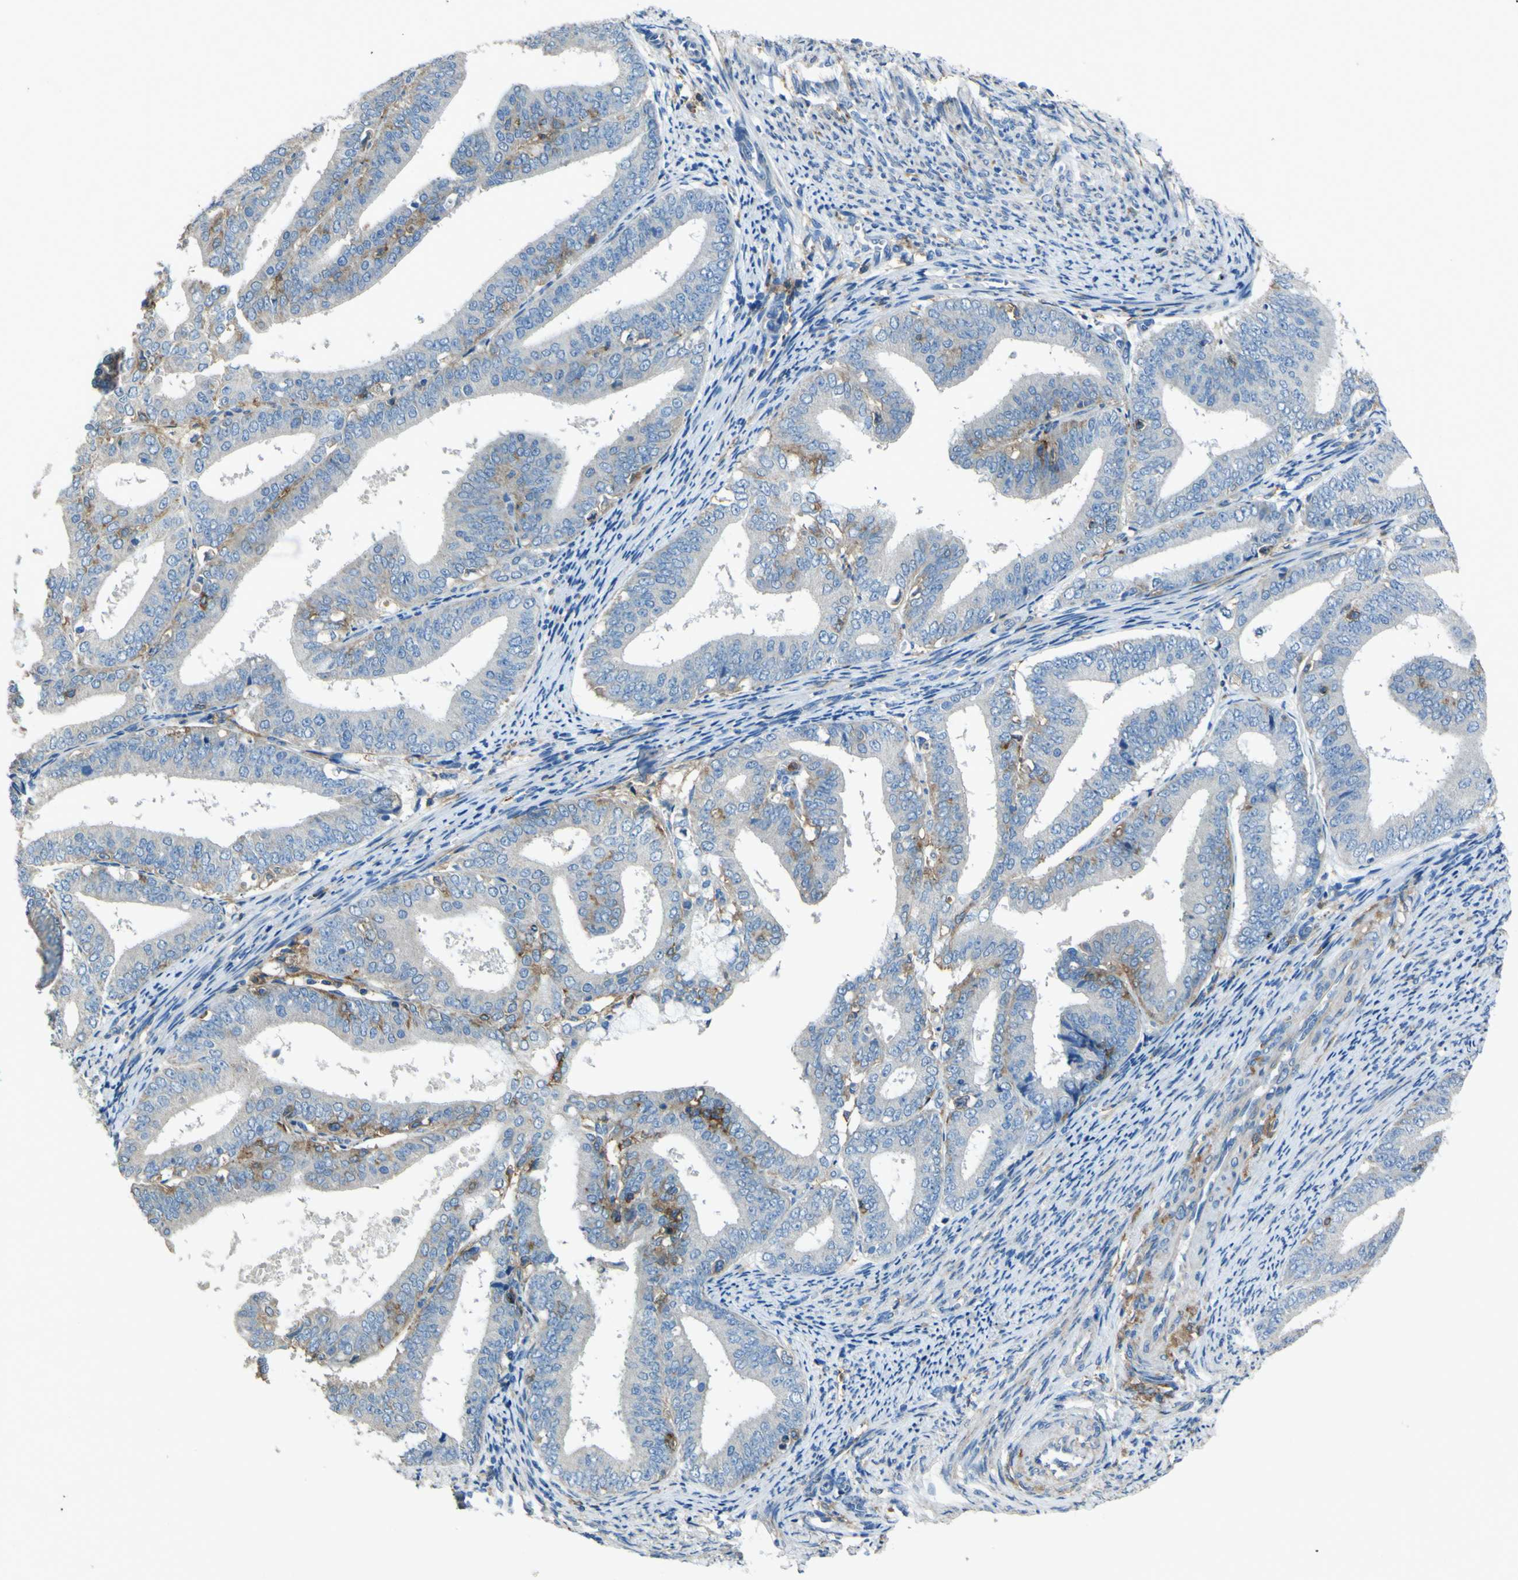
{"staining": {"intensity": "negative", "quantity": "none", "location": "none"}, "tissue": "endometrial cancer", "cell_type": "Tumor cells", "image_type": "cancer", "snomed": [{"axis": "morphology", "description": "Adenocarcinoma, NOS"}, {"axis": "topography", "description": "Endometrium"}], "caption": "Immunohistochemistry image of neoplastic tissue: human endometrial cancer (adenocarcinoma) stained with DAB (3,3'-diaminobenzidine) exhibits no significant protein staining in tumor cells.", "gene": "LAIR1", "patient": {"sex": "female", "age": 63}}